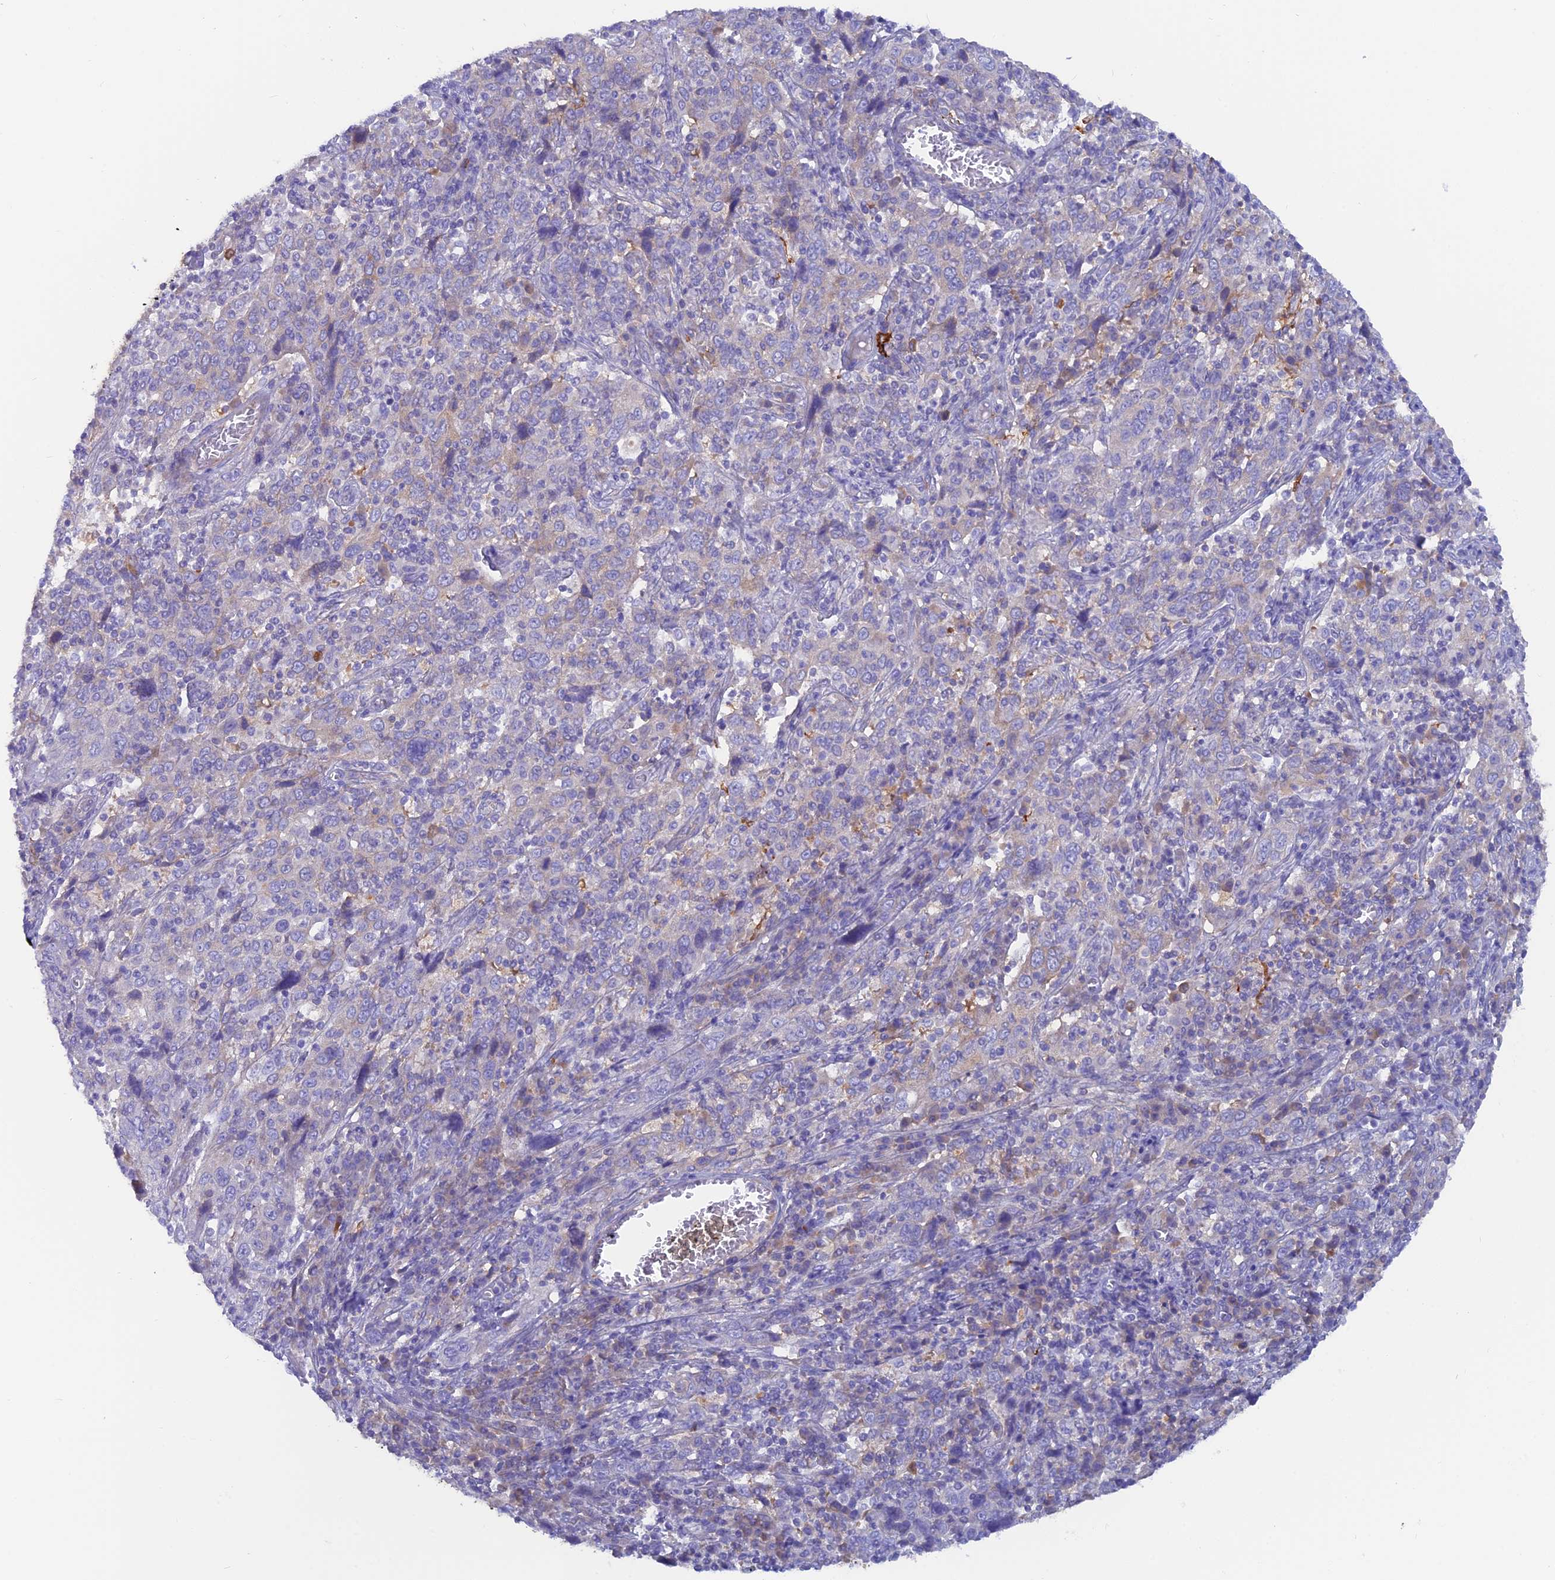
{"staining": {"intensity": "weak", "quantity": "<25%", "location": "cytoplasmic/membranous"}, "tissue": "cervical cancer", "cell_type": "Tumor cells", "image_type": "cancer", "snomed": [{"axis": "morphology", "description": "Squamous cell carcinoma, NOS"}, {"axis": "topography", "description": "Cervix"}], "caption": "The image shows no staining of tumor cells in squamous cell carcinoma (cervical).", "gene": "LZTFL1", "patient": {"sex": "female", "age": 46}}